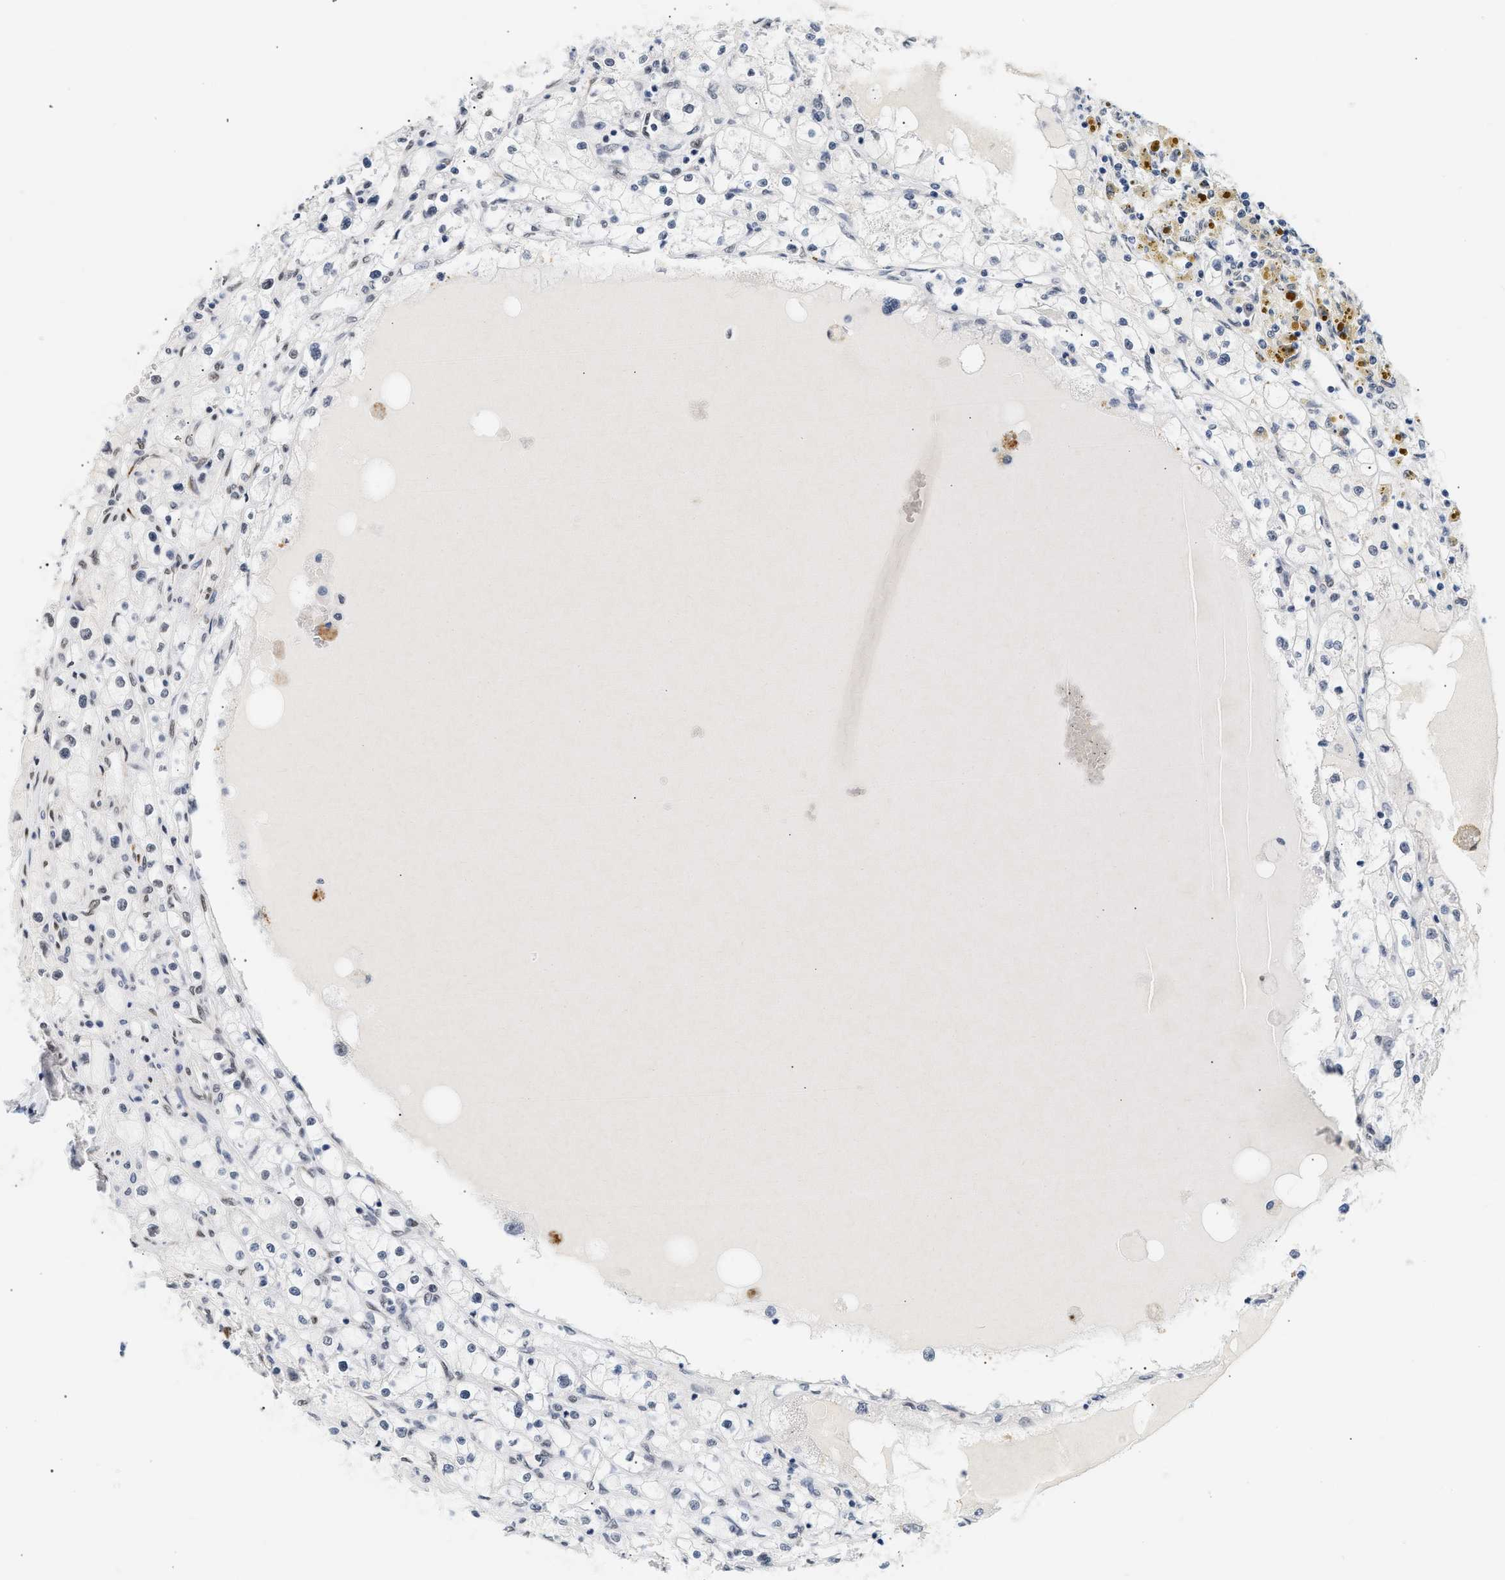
{"staining": {"intensity": "negative", "quantity": "none", "location": "none"}, "tissue": "renal cancer", "cell_type": "Tumor cells", "image_type": "cancer", "snomed": [{"axis": "morphology", "description": "Adenocarcinoma, NOS"}, {"axis": "topography", "description": "Kidney"}], "caption": "This is a photomicrograph of IHC staining of renal adenocarcinoma, which shows no positivity in tumor cells.", "gene": "THOC1", "patient": {"sex": "male", "age": 56}}